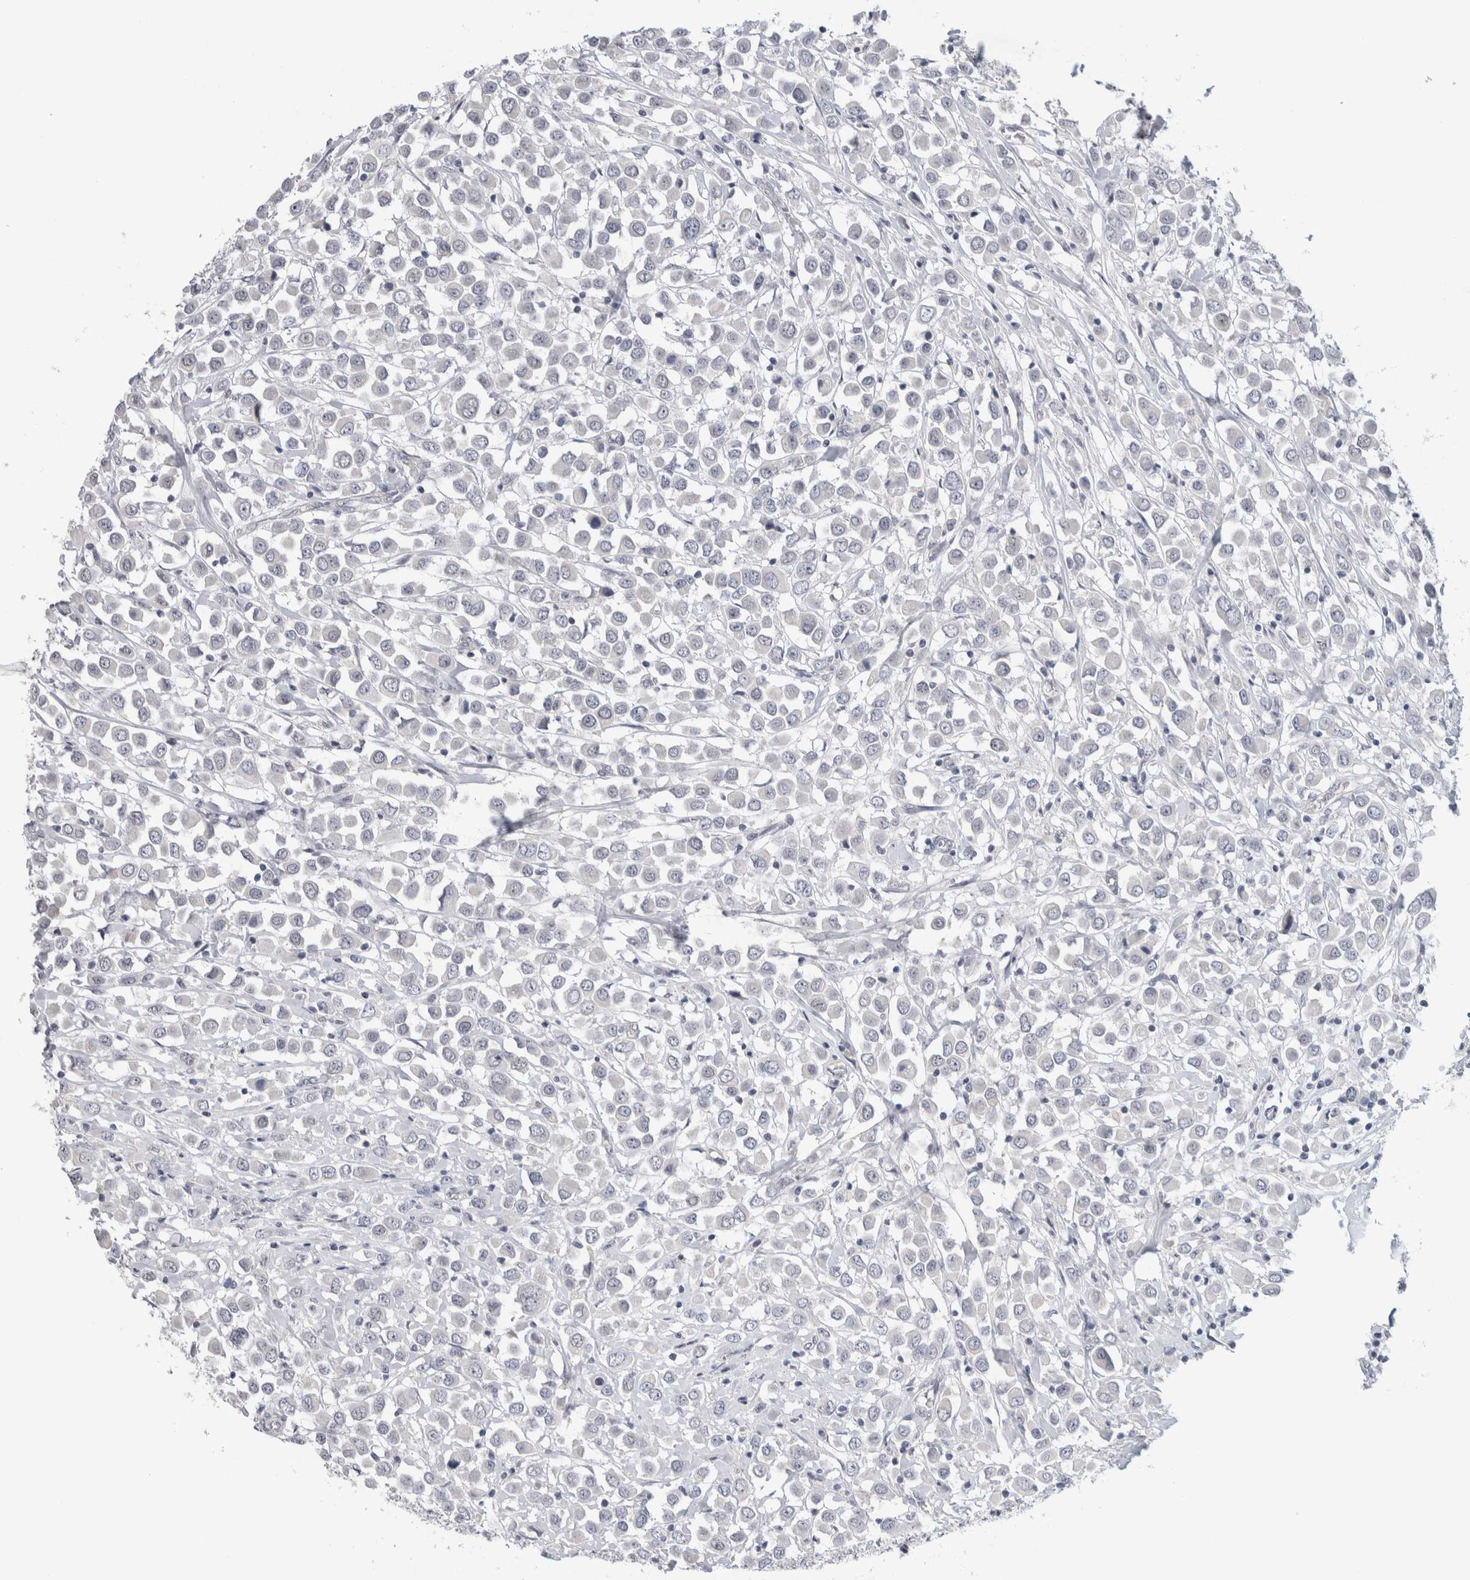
{"staining": {"intensity": "negative", "quantity": "none", "location": "none"}, "tissue": "breast cancer", "cell_type": "Tumor cells", "image_type": "cancer", "snomed": [{"axis": "morphology", "description": "Duct carcinoma"}, {"axis": "topography", "description": "Breast"}], "caption": "Image shows no significant protein expression in tumor cells of breast cancer.", "gene": "TONSL", "patient": {"sex": "female", "age": 61}}